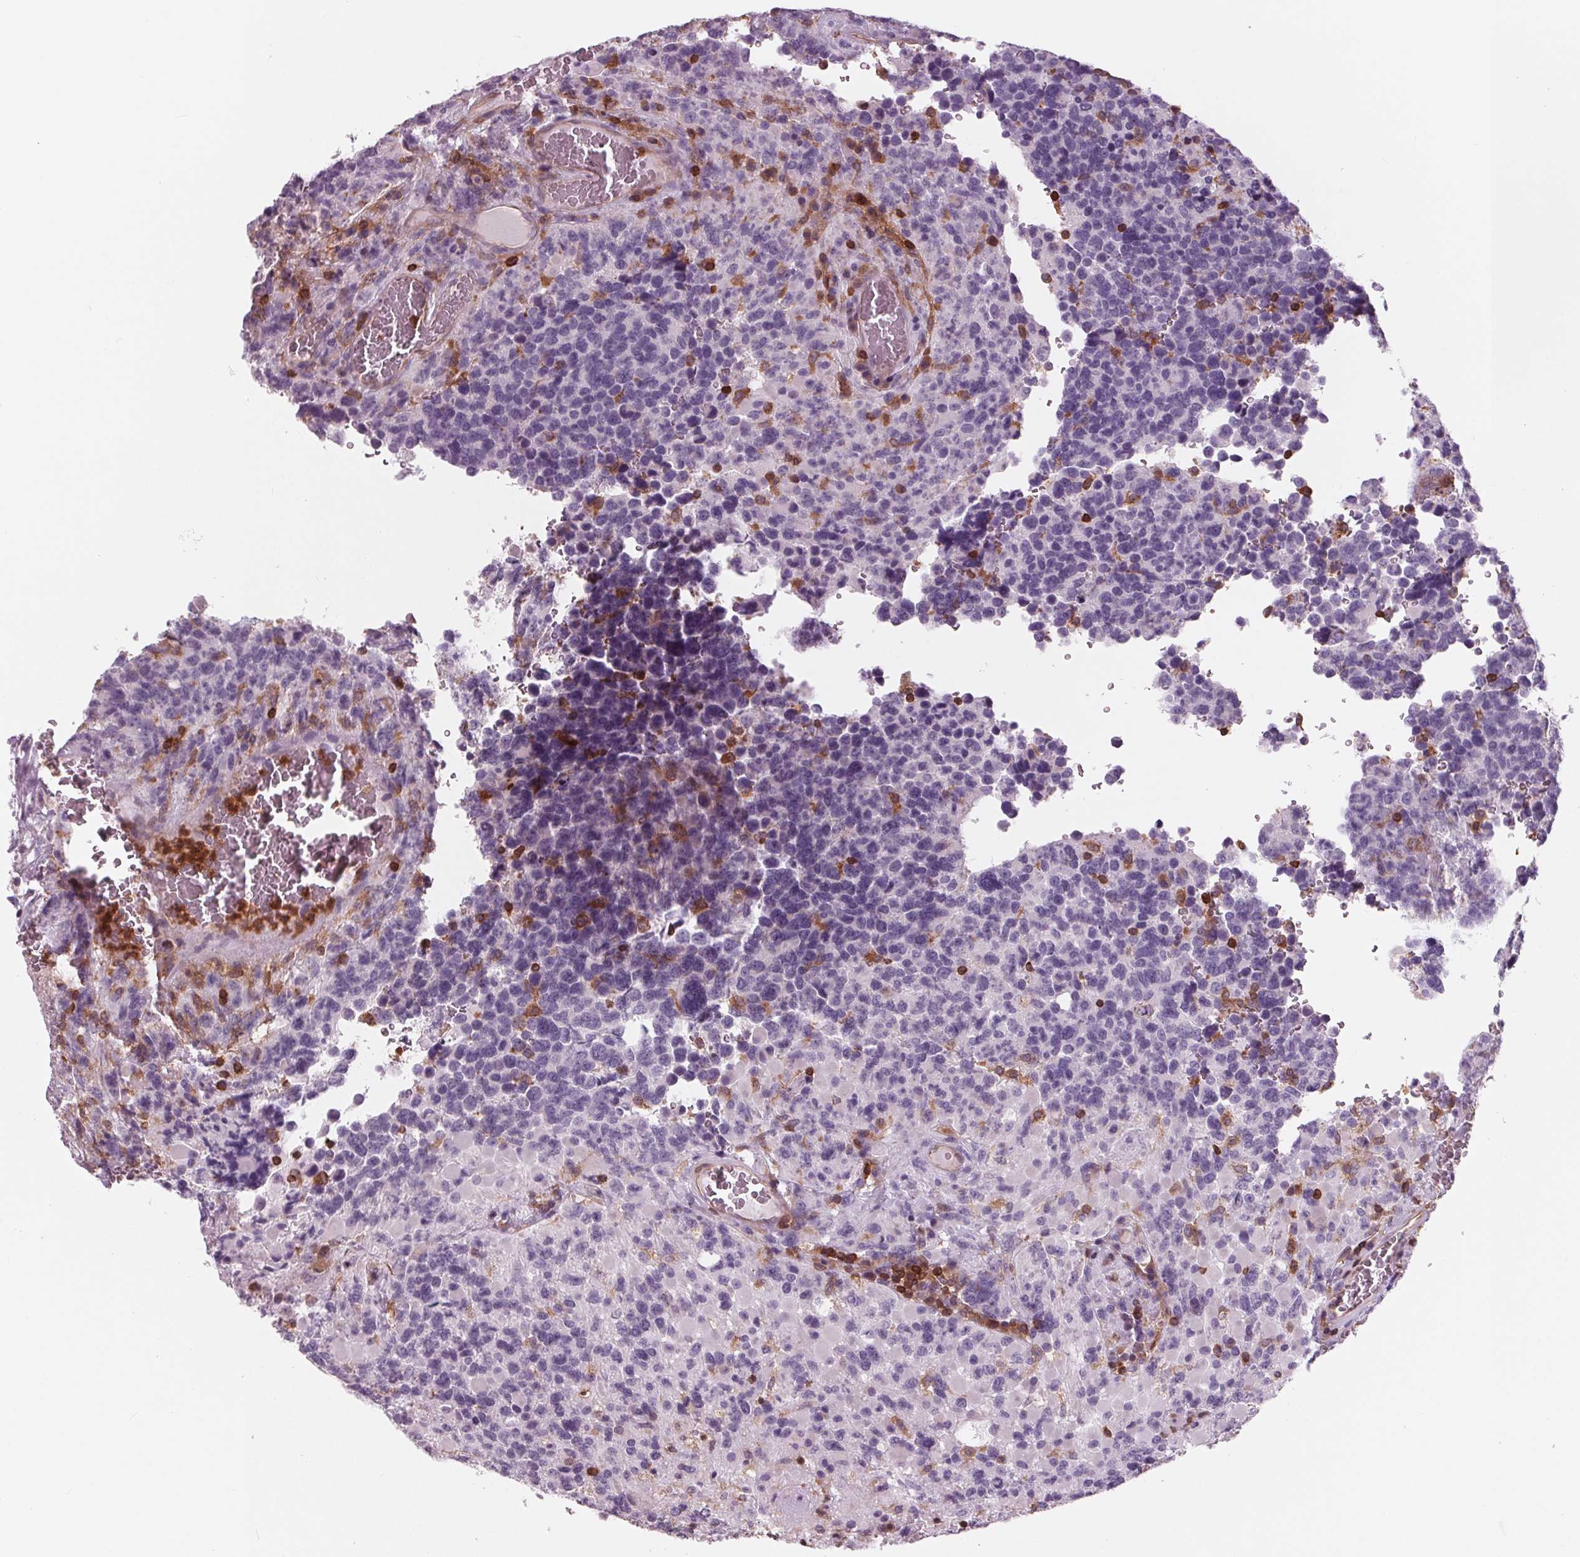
{"staining": {"intensity": "negative", "quantity": "none", "location": "none"}, "tissue": "glioma", "cell_type": "Tumor cells", "image_type": "cancer", "snomed": [{"axis": "morphology", "description": "Glioma, malignant, High grade"}, {"axis": "topography", "description": "Brain"}], "caption": "Human glioma stained for a protein using immunohistochemistry (IHC) demonstrates no expression in tumor cells.", "gene": "ARHGAP25", "patient": {"sex": "female", "age": 40}}